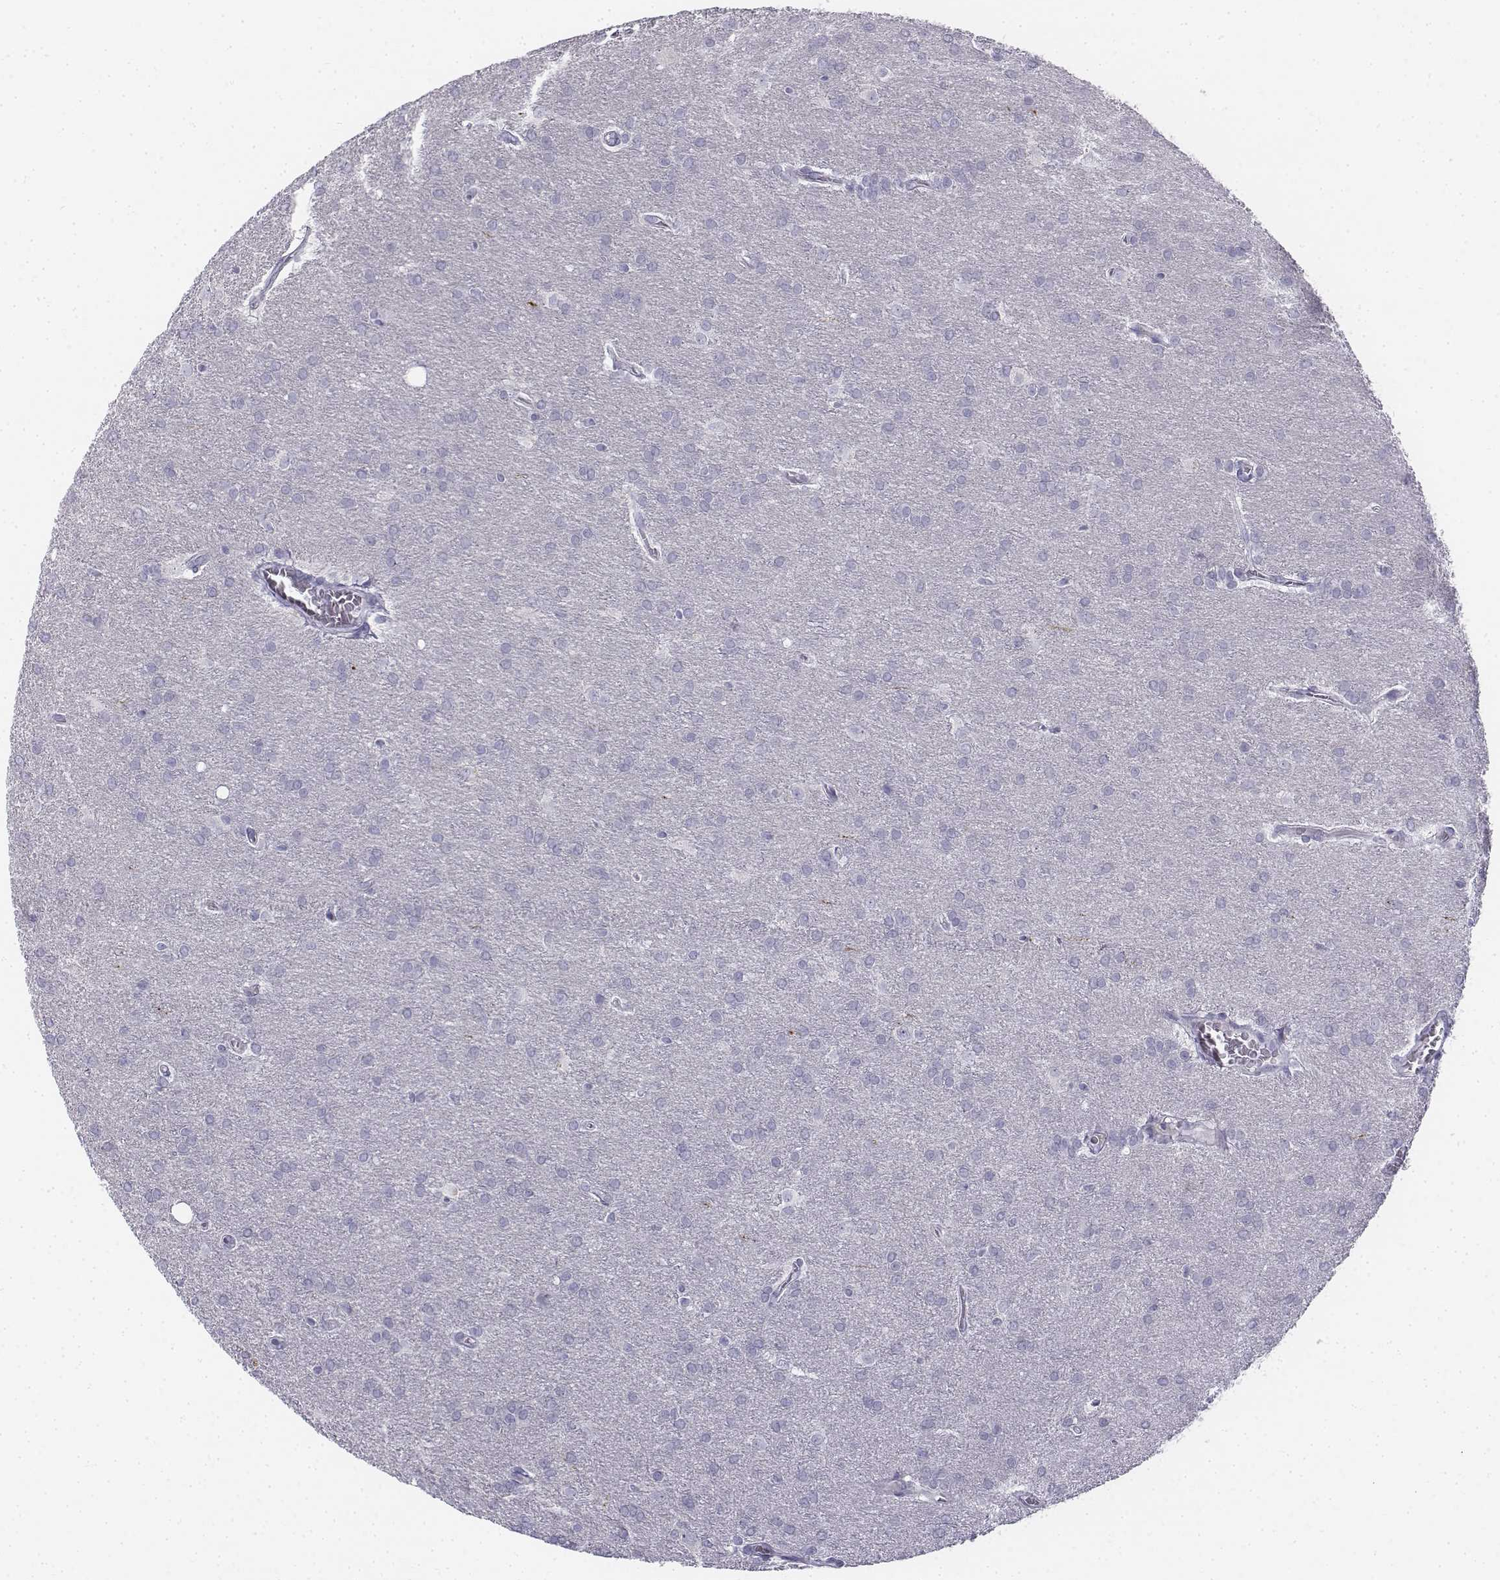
{"staining": {"intensity": "negative", "quantity": "none", "location": "none"}, "tissue": "glioma", "cell_type": "Tumor cells", "image_type": "cancer", "snomed": [{"axis": "morphology", "description": "Glioma, malignant, Low grade"}, {"axis": "topography", "description": "Brain"}], "caption": "An image of human glioma is negative for staining in tumor cells. (DAB (3,3'-diaminobenzidine) immunohistochemistry, high magnification).", "gene": "TH", "patient": {"sex": "female", "age": 32}}